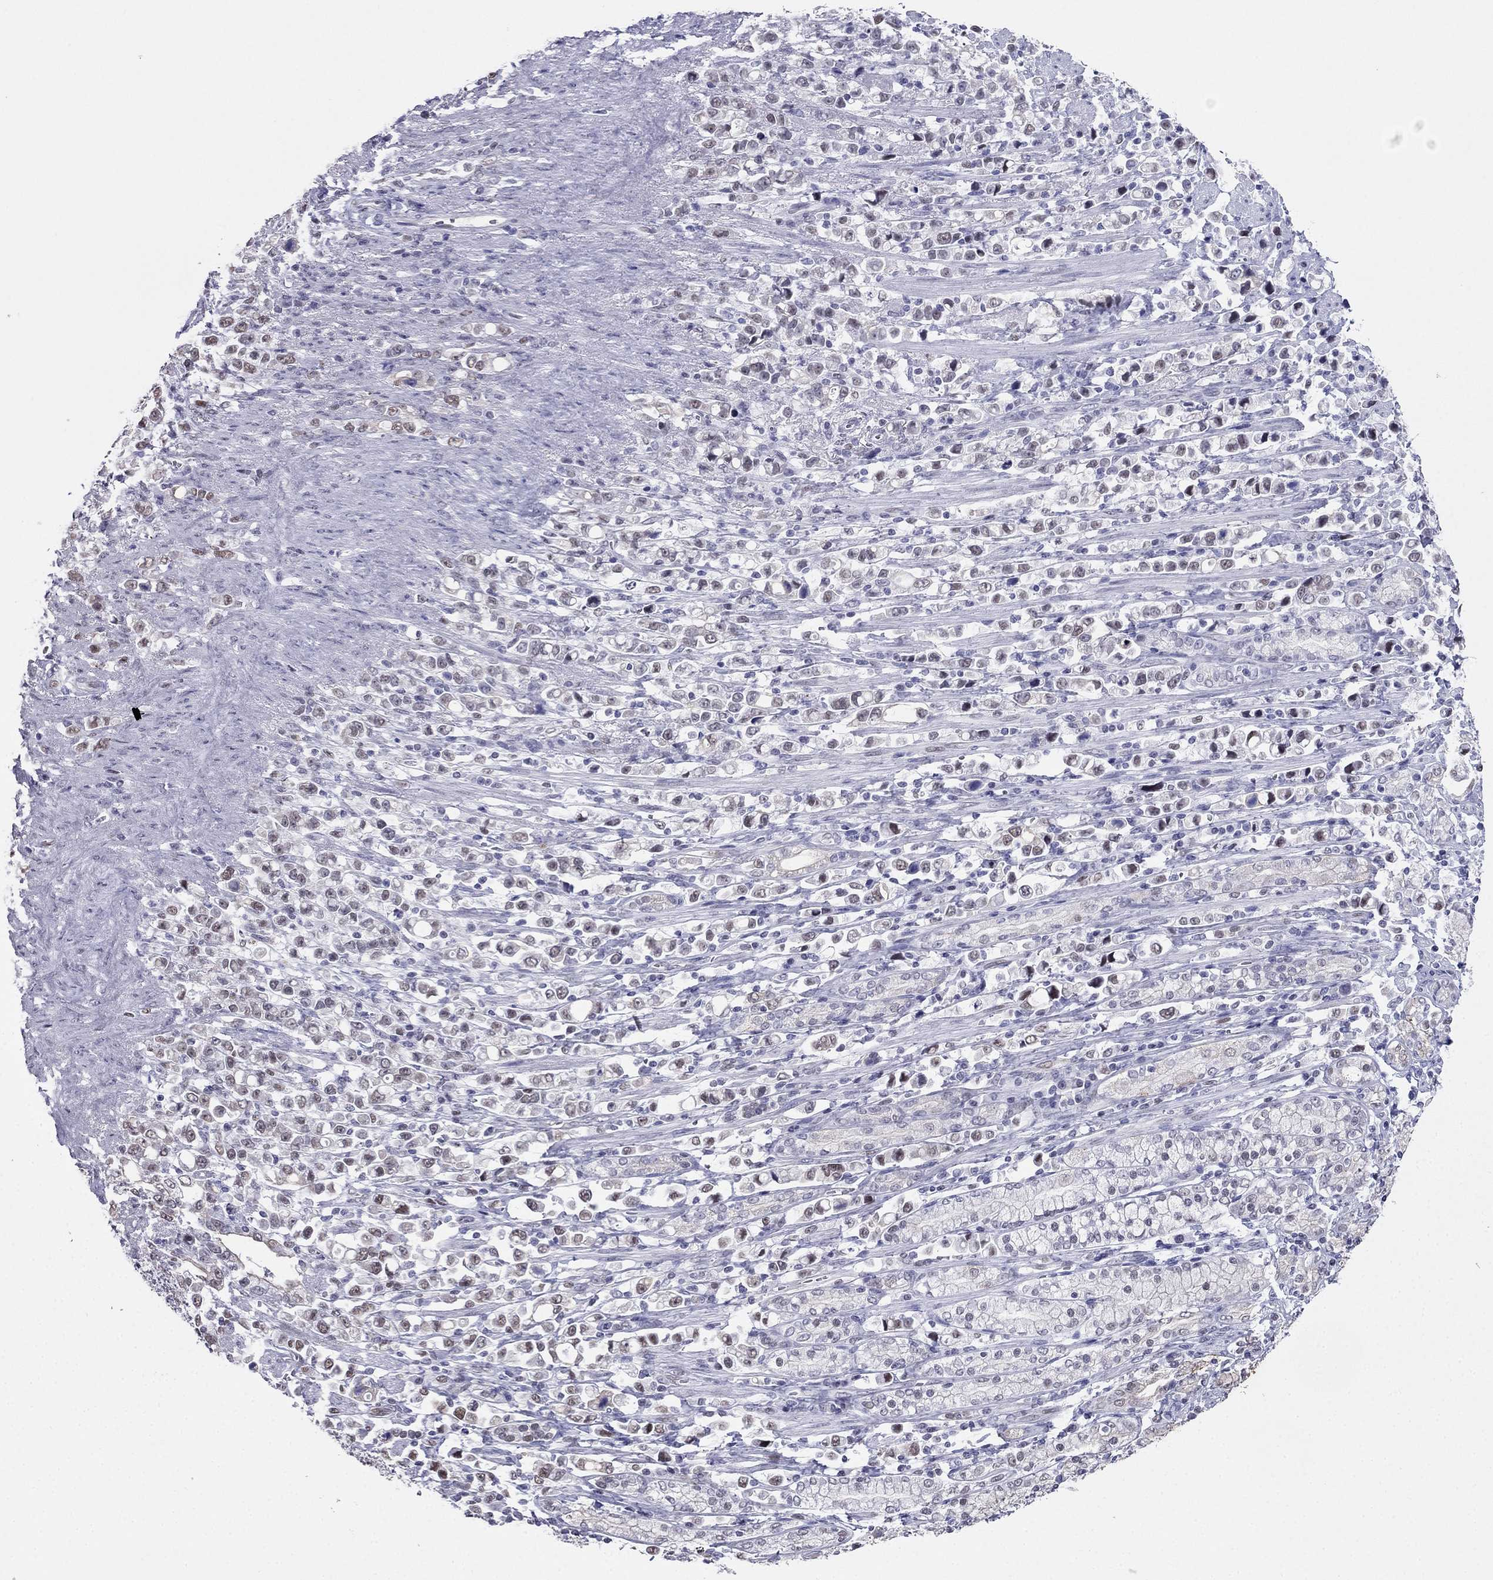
{"staining": {"intensity": "weak", "quantity": "<25%", "location": "nuclear"}, "tissue": "stomach cancer", "cell_type": "Tumor cells", "image_type": "cancer", "snomed": [{"axis": "morphology", "description": "Adenocarcinoma, NOS"}, {"axis": "topography", "description": "Stomach"}], "caption": "Tumor cells are negative for brown protein staining in stomach cancer (adenocarcinoma).", "gene": "PPM1G", "patient": {"sex": "male", "age": 63}}